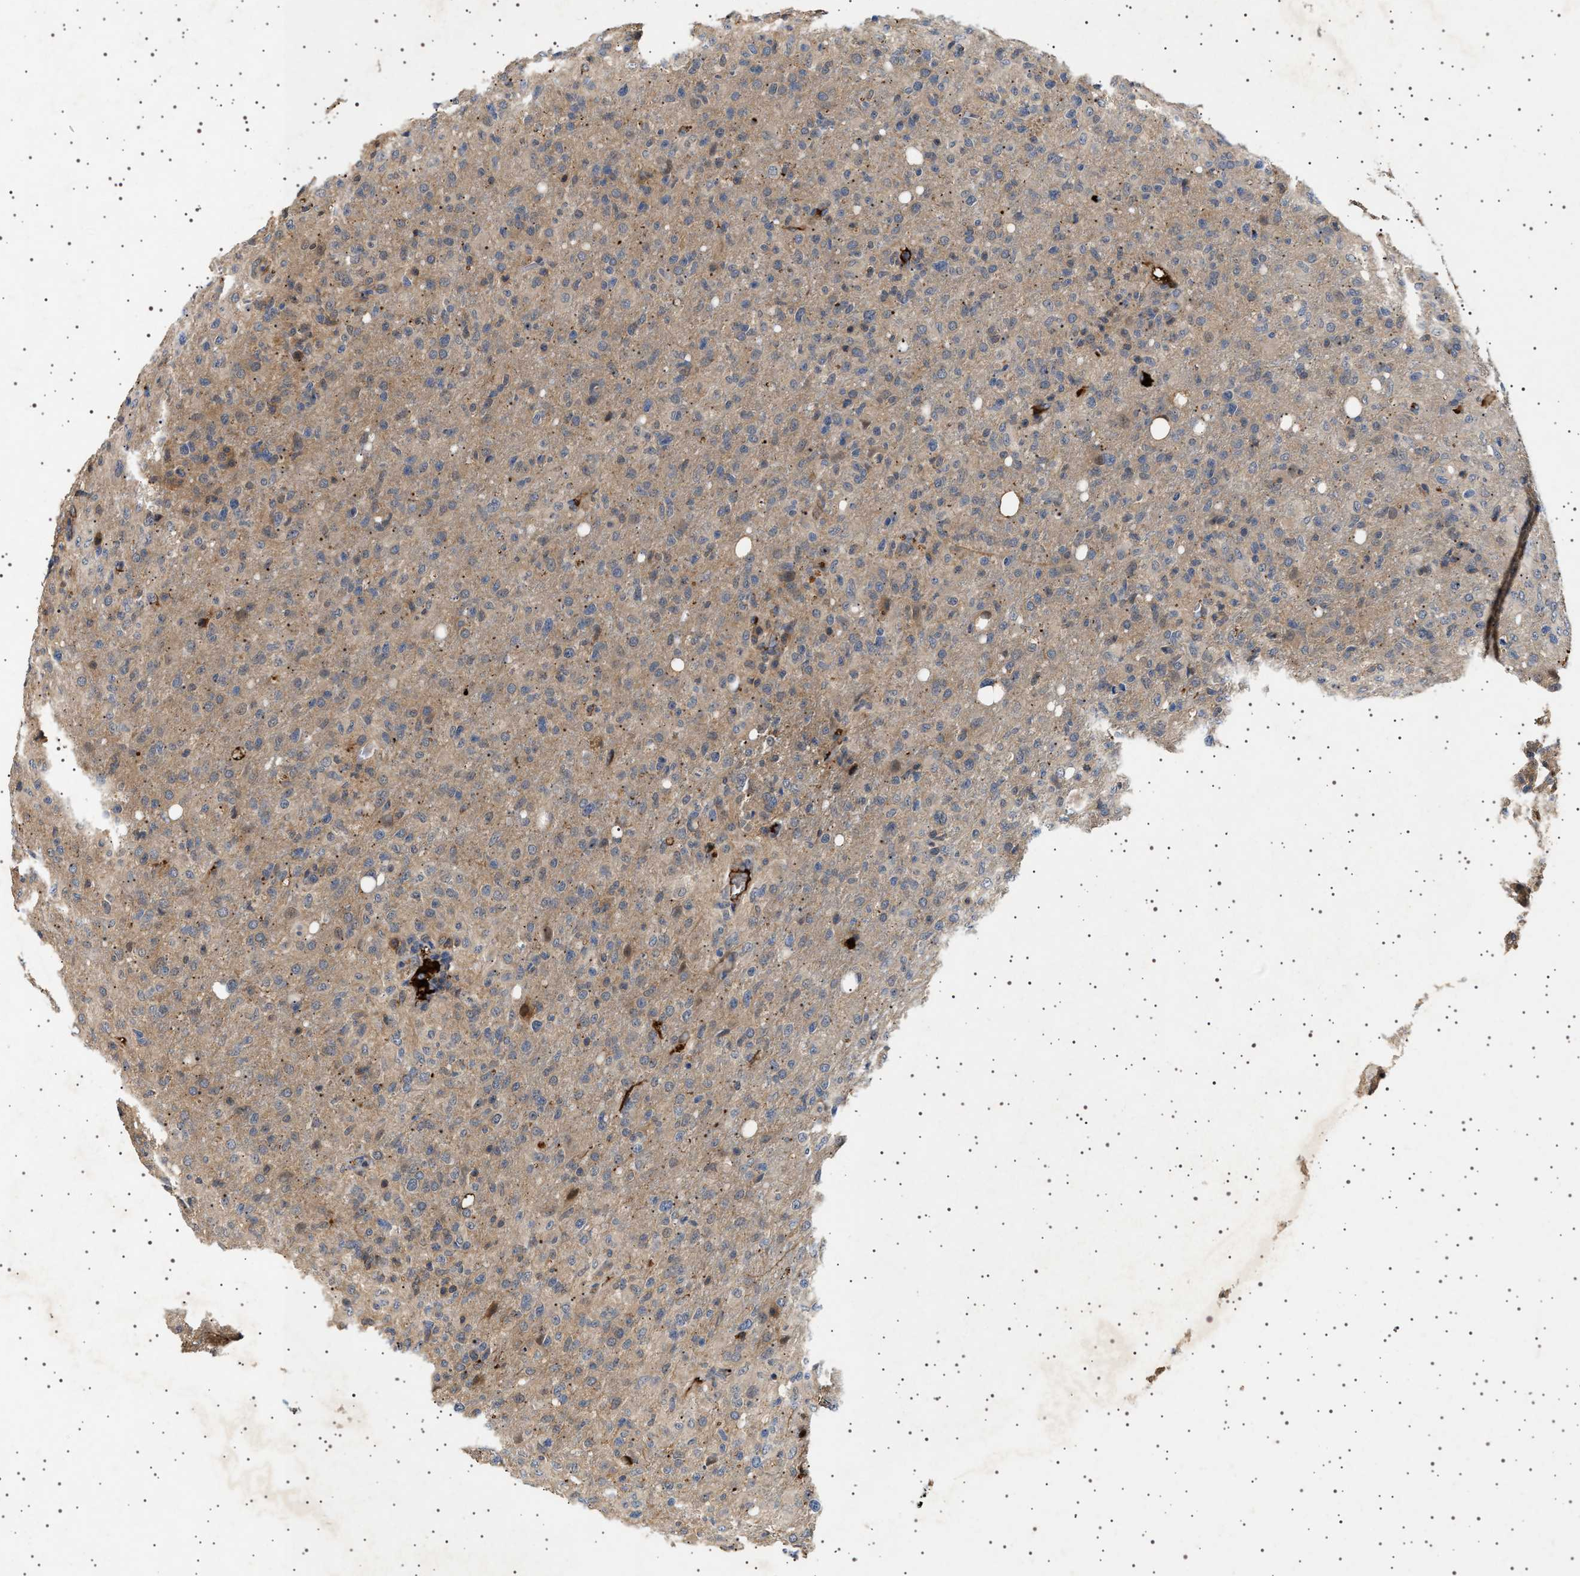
{"staining": {"intensity": "weak", "quantity": "<25%", "location": "cytoplasmic/membranous"}, "tissue": "glioma", "cell_type": "Tumor cells", "image_type": "cancer", "snomed": [{"axis": "morphology", "description": "Glioma, malignant, High grade"}, {"axis": "topography", "description": "Brain"}], "caption": "High power microscopy image of an immunohistochemistry photomicrograph of malignant glioma (high-grade), revealing no significant staining in tumor cells. (Brightfield microscopy of DAB (3,3'-diaminobenzidine) IHC at high magnification).", "gene": "FICD", "patient": {"sex": "female", "age": 57}}